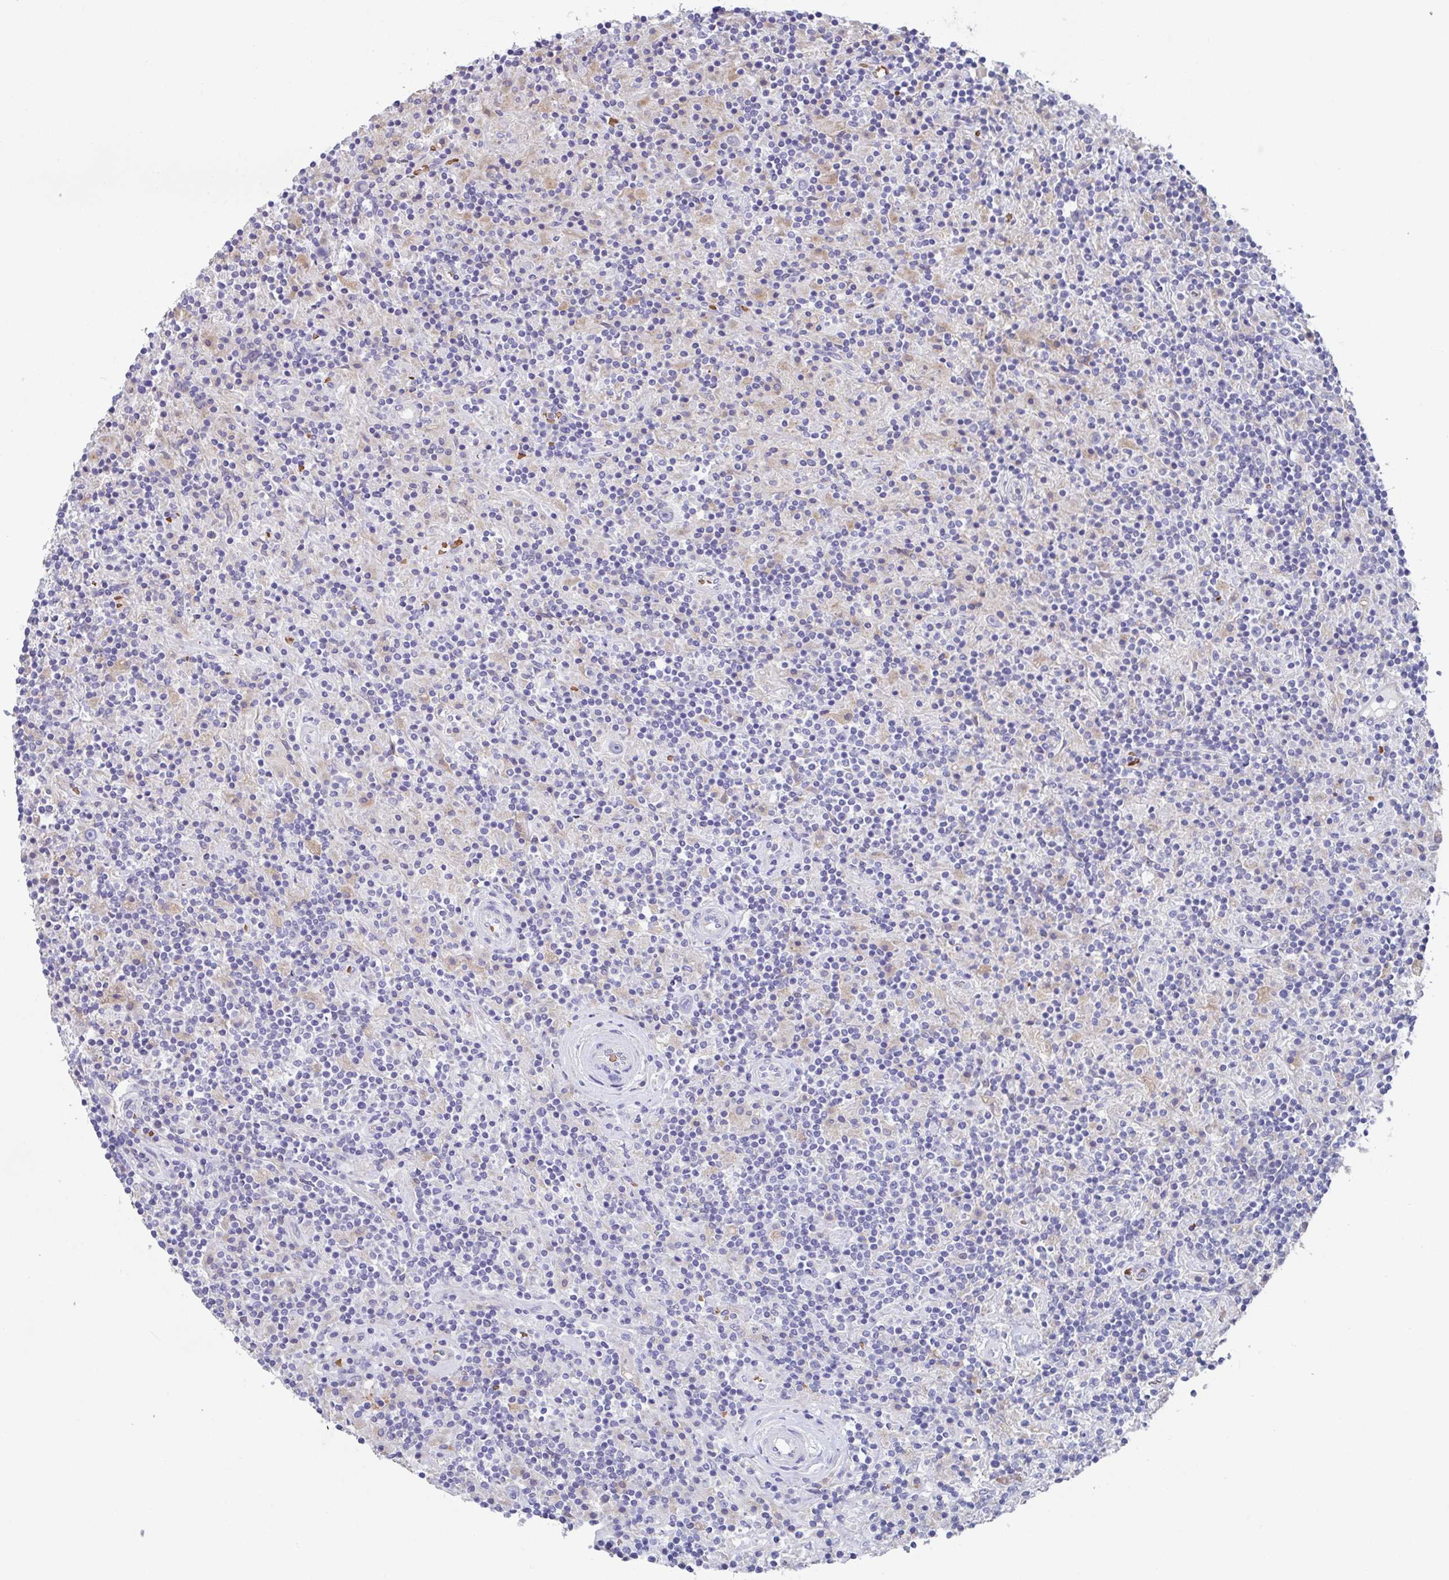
{"staining": {"intensity": "negative", "quantity": "none", "location": "none"}, "tissue": "lymphoma", "cell_type": "Tumor cells", "image_type": "cancer", "snomed": [{"axis": "morphology", "description": "Hodgkin's disease, NOS"}, {"axis": "topography", "description": "Lymph node"}], "caption": "The histopathology image reveals no staining of tumor cells in Hodgkin's disease. (DAB immunohistochemistry (IHC) with hematoxylin counter stain).", "gene": "TFAP2C", "patient": {"sex": "male", "age": 70}}